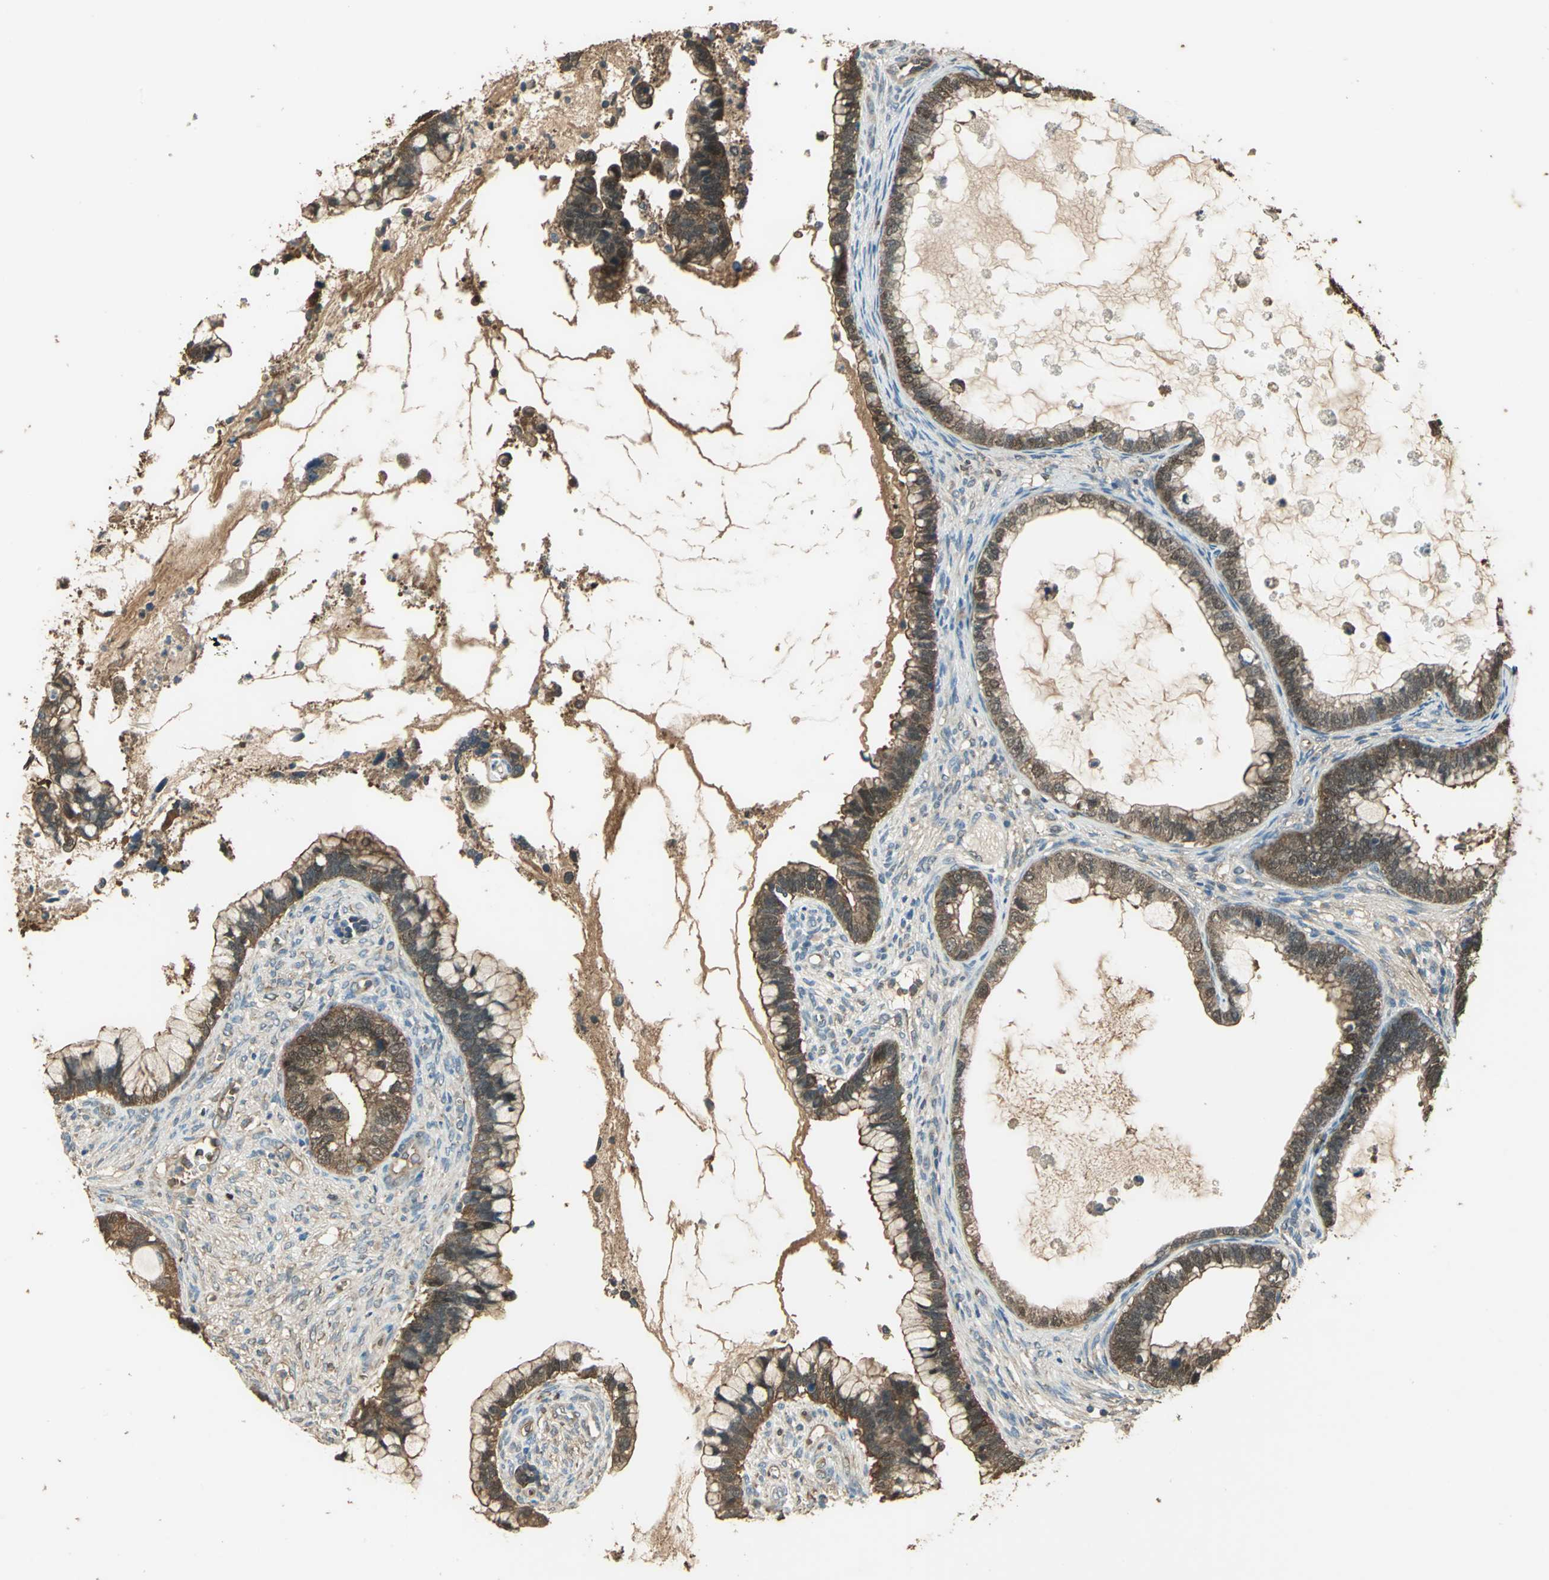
{"staining": {"intensity": "strong", "quantity": ">75%", "location": "cytoplasmic/membranous,nuclear"}, "tissue": "cervical cancer", "cell_type": "Tumor cells", "image_type": "cancer", "snomed": [{"axis": "morphology", "description": "Adenocarcinoma, NOS"}, {"axis": "topography", "description": "Cervix"}], "caption": "Immunohistochemistry (IHC) (DAB (3,3'-diaminobenzidine)) staining of cervical cancer demonstrates strong cytoplasmic/membranous and nuclear protein staining in approximately >75% of tumor cells.", "gene": "DDAH1", "patient": {"sex": "female", "age": 44}}